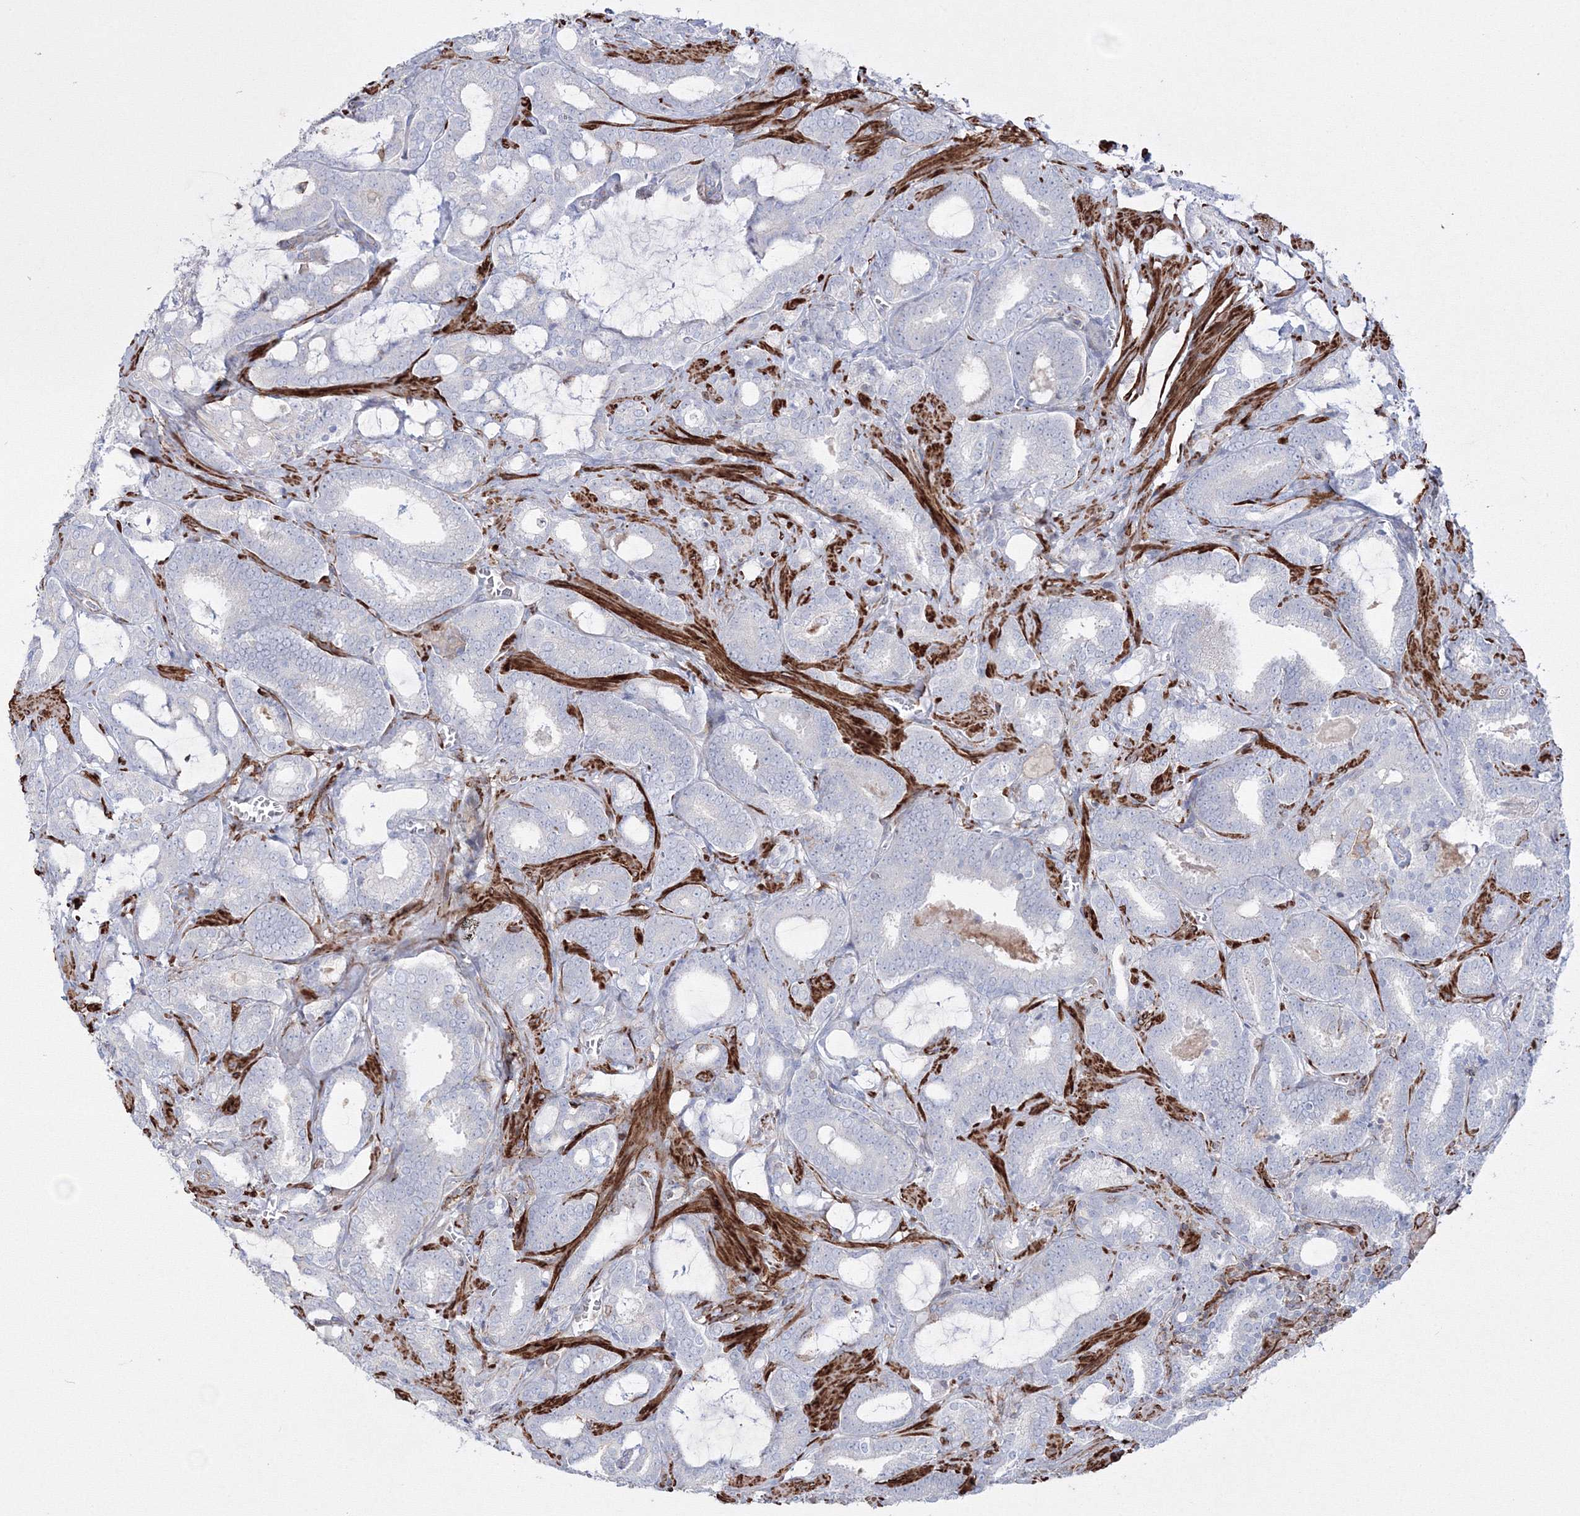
{"staining": {"intensity": "negative", "quantity": "none", "location": "none"}, "tissue": "prostate cancer", "cell_type": "Tumor cells", "image_type": "cancer", "snomed": [{"axis": "morphology", "description": "Adenocarcinoma, High grade"}, {"axis": "topography", "description": "Prostate and seminal vesicle, NOS"}], "caption": "Photomicrograph shows no significant protein staining in tumor cells of prostate cancer (high-grade adenocarcinoma).", "gene": "GPR82", "patient": {"sex": "male", "age": 67}}